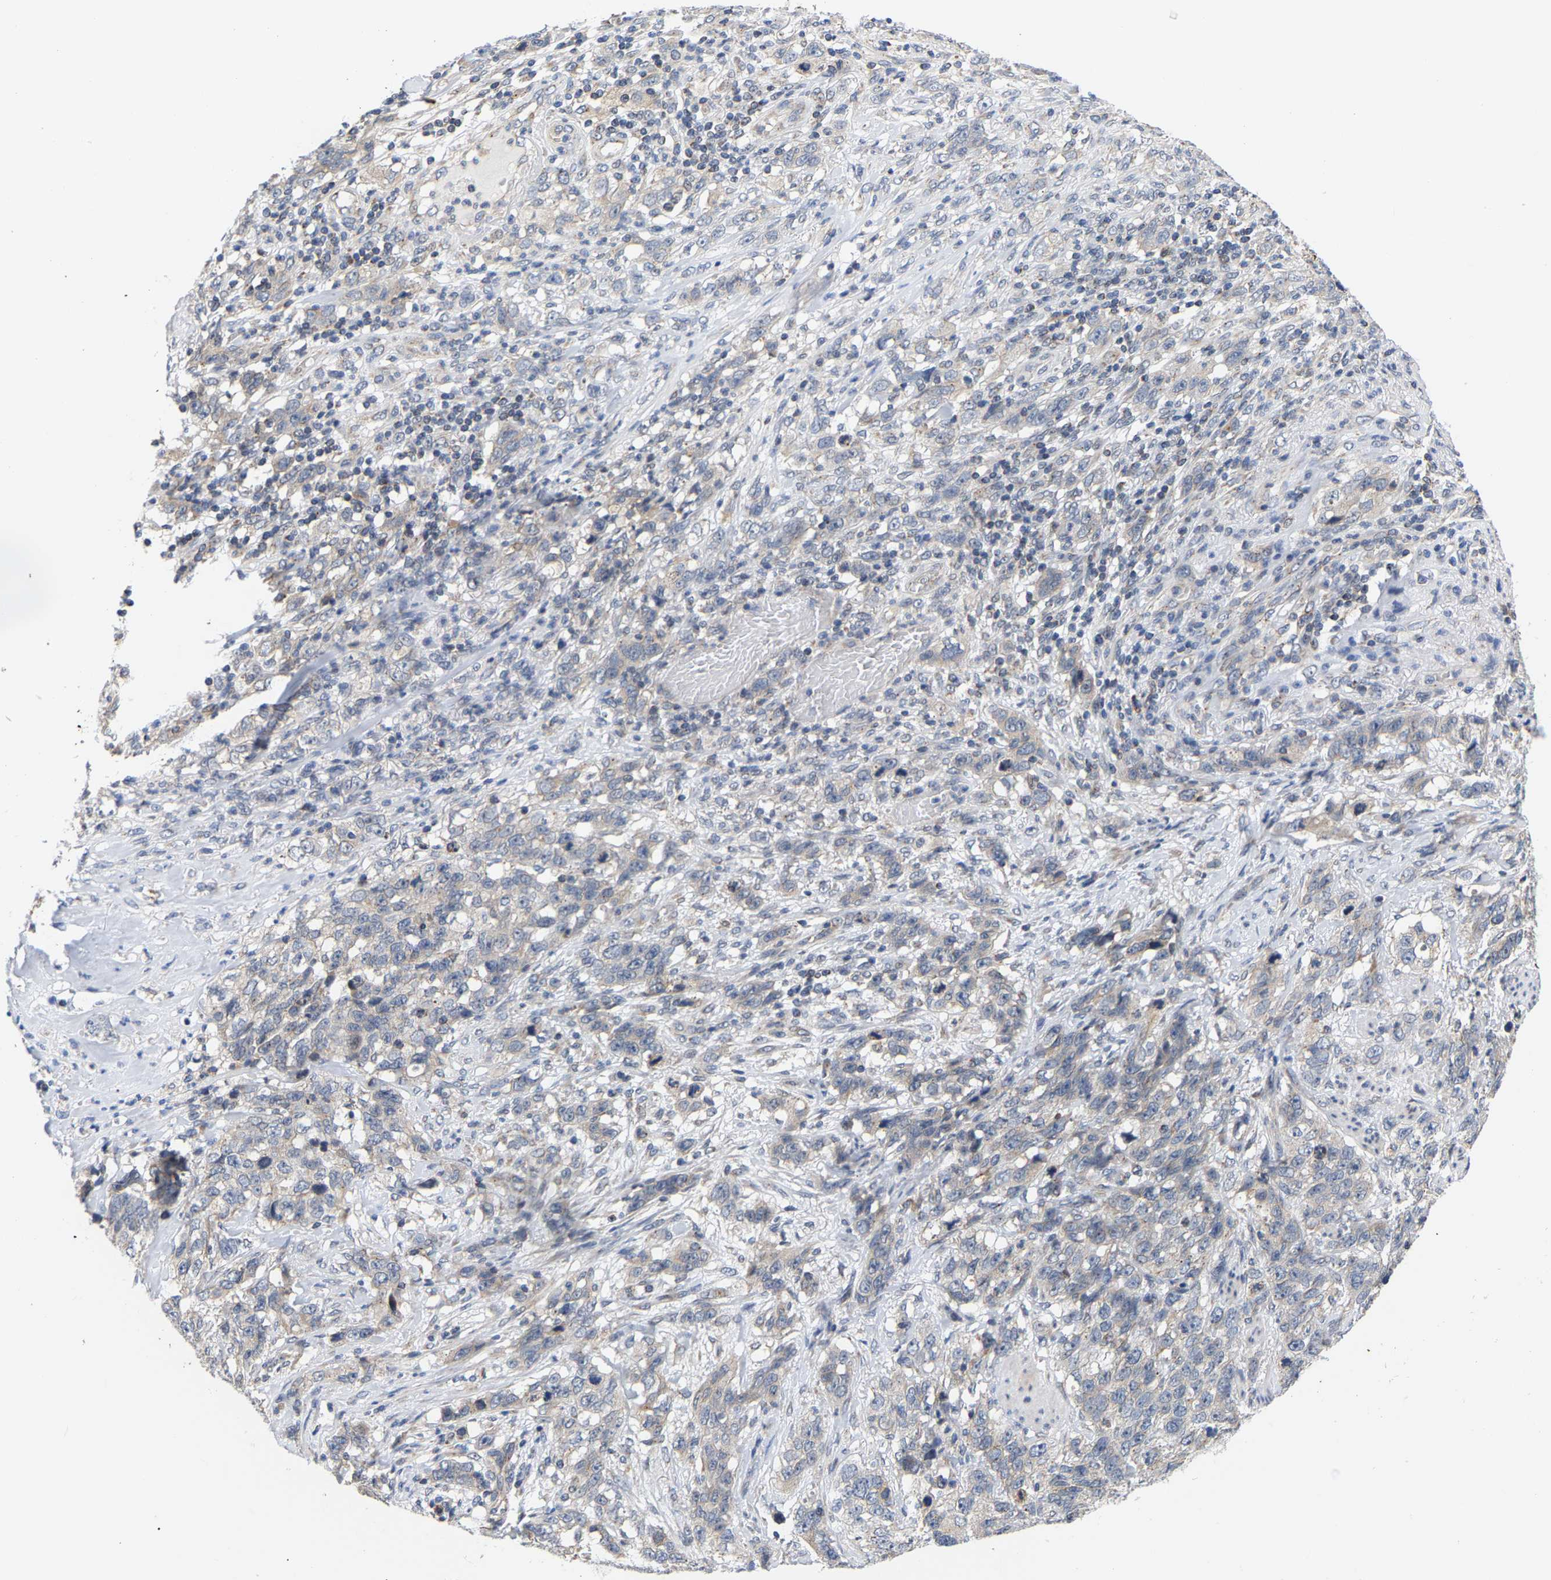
{"staining": {"intensity": "negative", "quantity": "none", "location": "none"}, "tissue": "stomach cancer", "cell_type": "Tumor cells", "image_type": "cancer", "snomed": [{"axis": "morphology", "description": "Adenocarcinoma, NOS"}, {"axis": "topography", "description": "Stomach"}], "caption": "Human stomach cancer (adenocarcinoma) stained for a protein using IHC shows no expression in tumor cells.", "gene": "PCNT", "patient": {"sex": "male", "age": 48}}